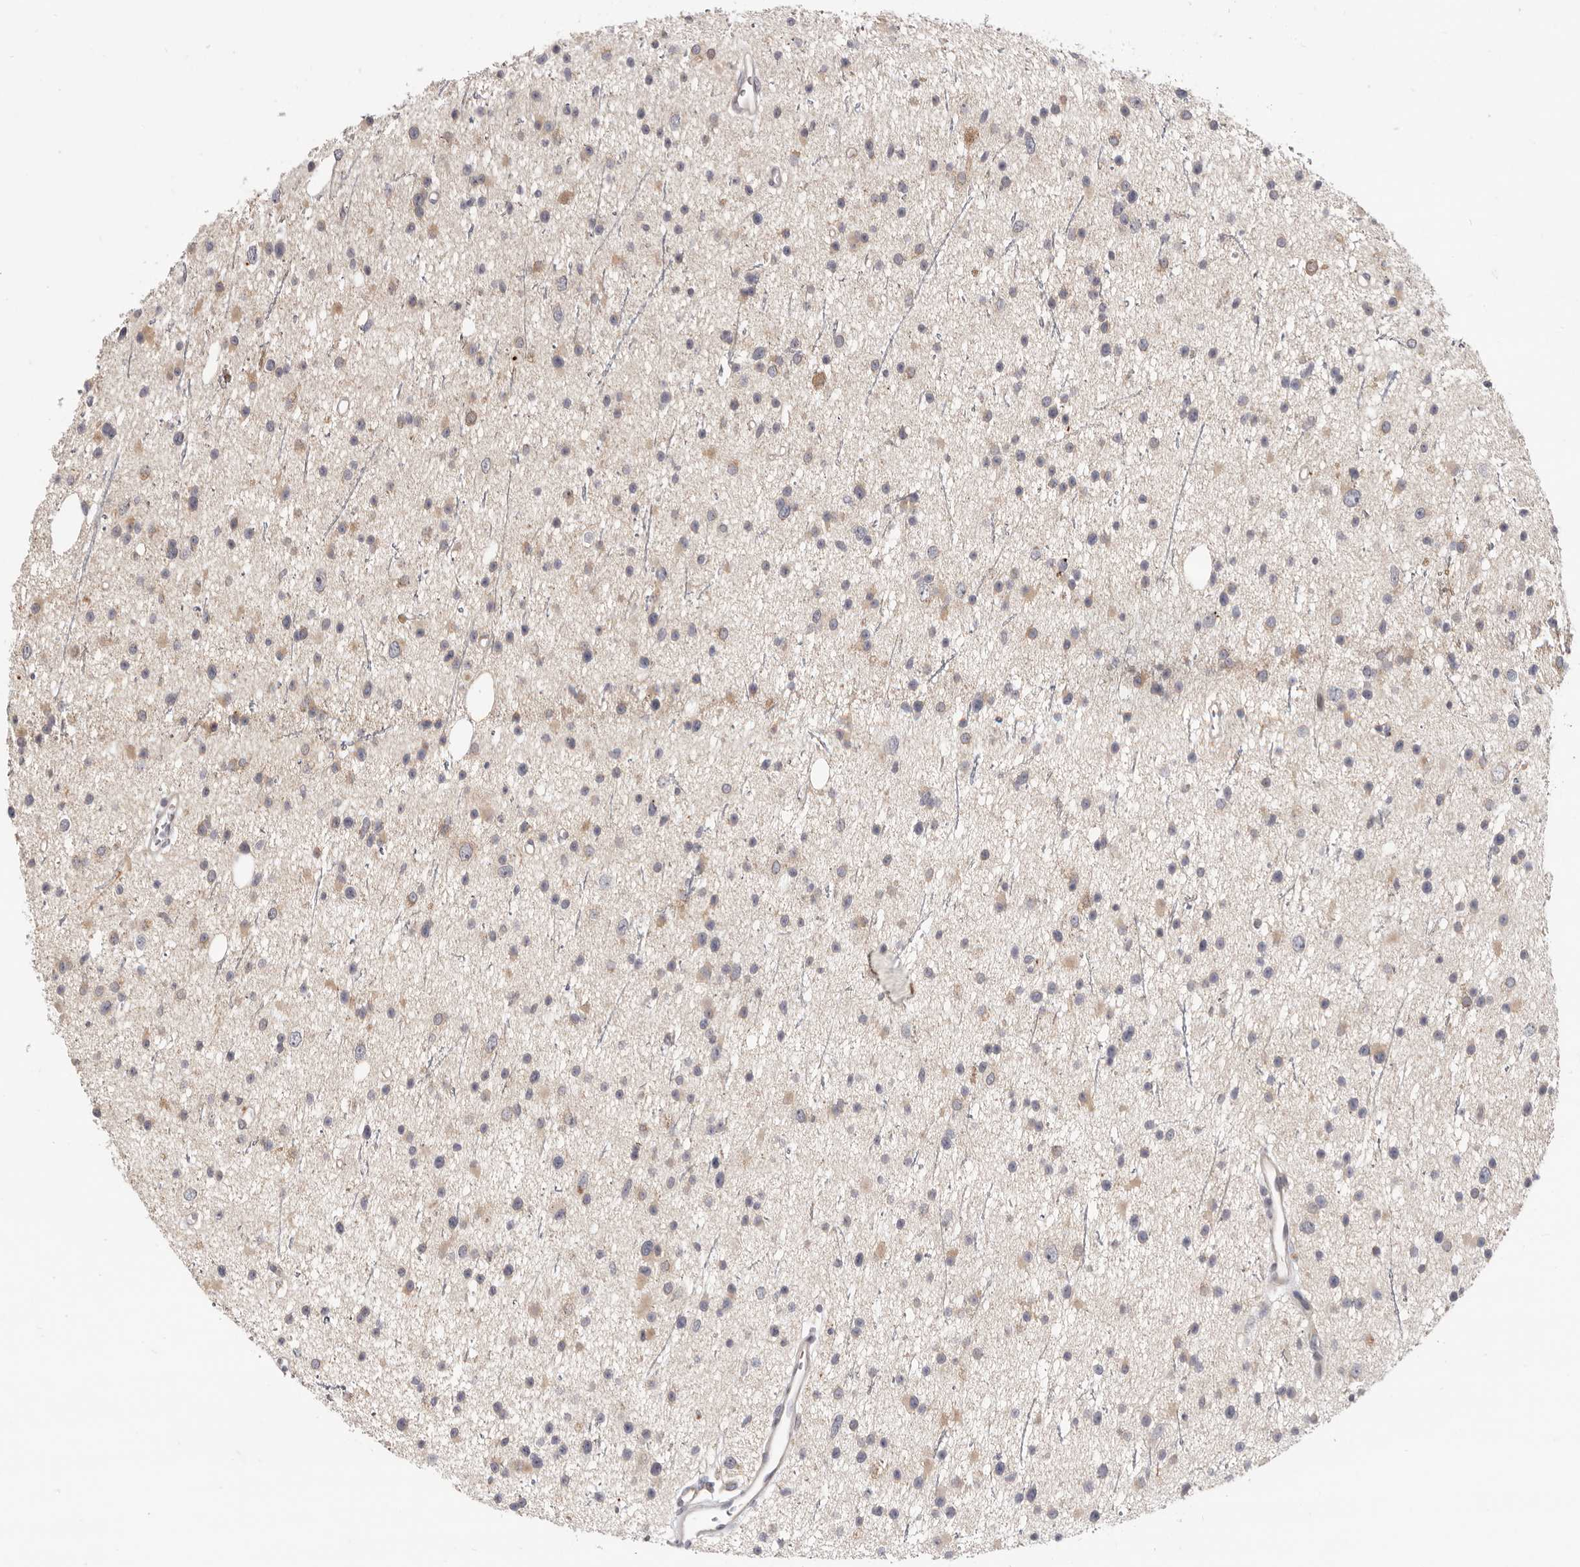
{"staining": {"intensity": "negative", "quantity": "none", "location": "none"}, "tissue": "glioma", "cell_type": "Tumor cells", "image_type": "cancer", "snomed": [{"axis": "morphology", "description": "Glioma, malignant, Low grade"}, {"axis": "topography", "description": "Cerebral cortex"}], "caption": "A high-resolution histopathology image shows immunohistochemistry (IHC) staining of malignant glioma (low-grade), which displays no significant positivity in tumor cells. Brightfield microscopy of immunohistochemistry stained with DAB (3,3'-diaminobenzidine) (brown) and hematoxylin (blue), captured at high magnification.", "gene": "TOR3A", "patient": {"sex": "female", "age": 39}}